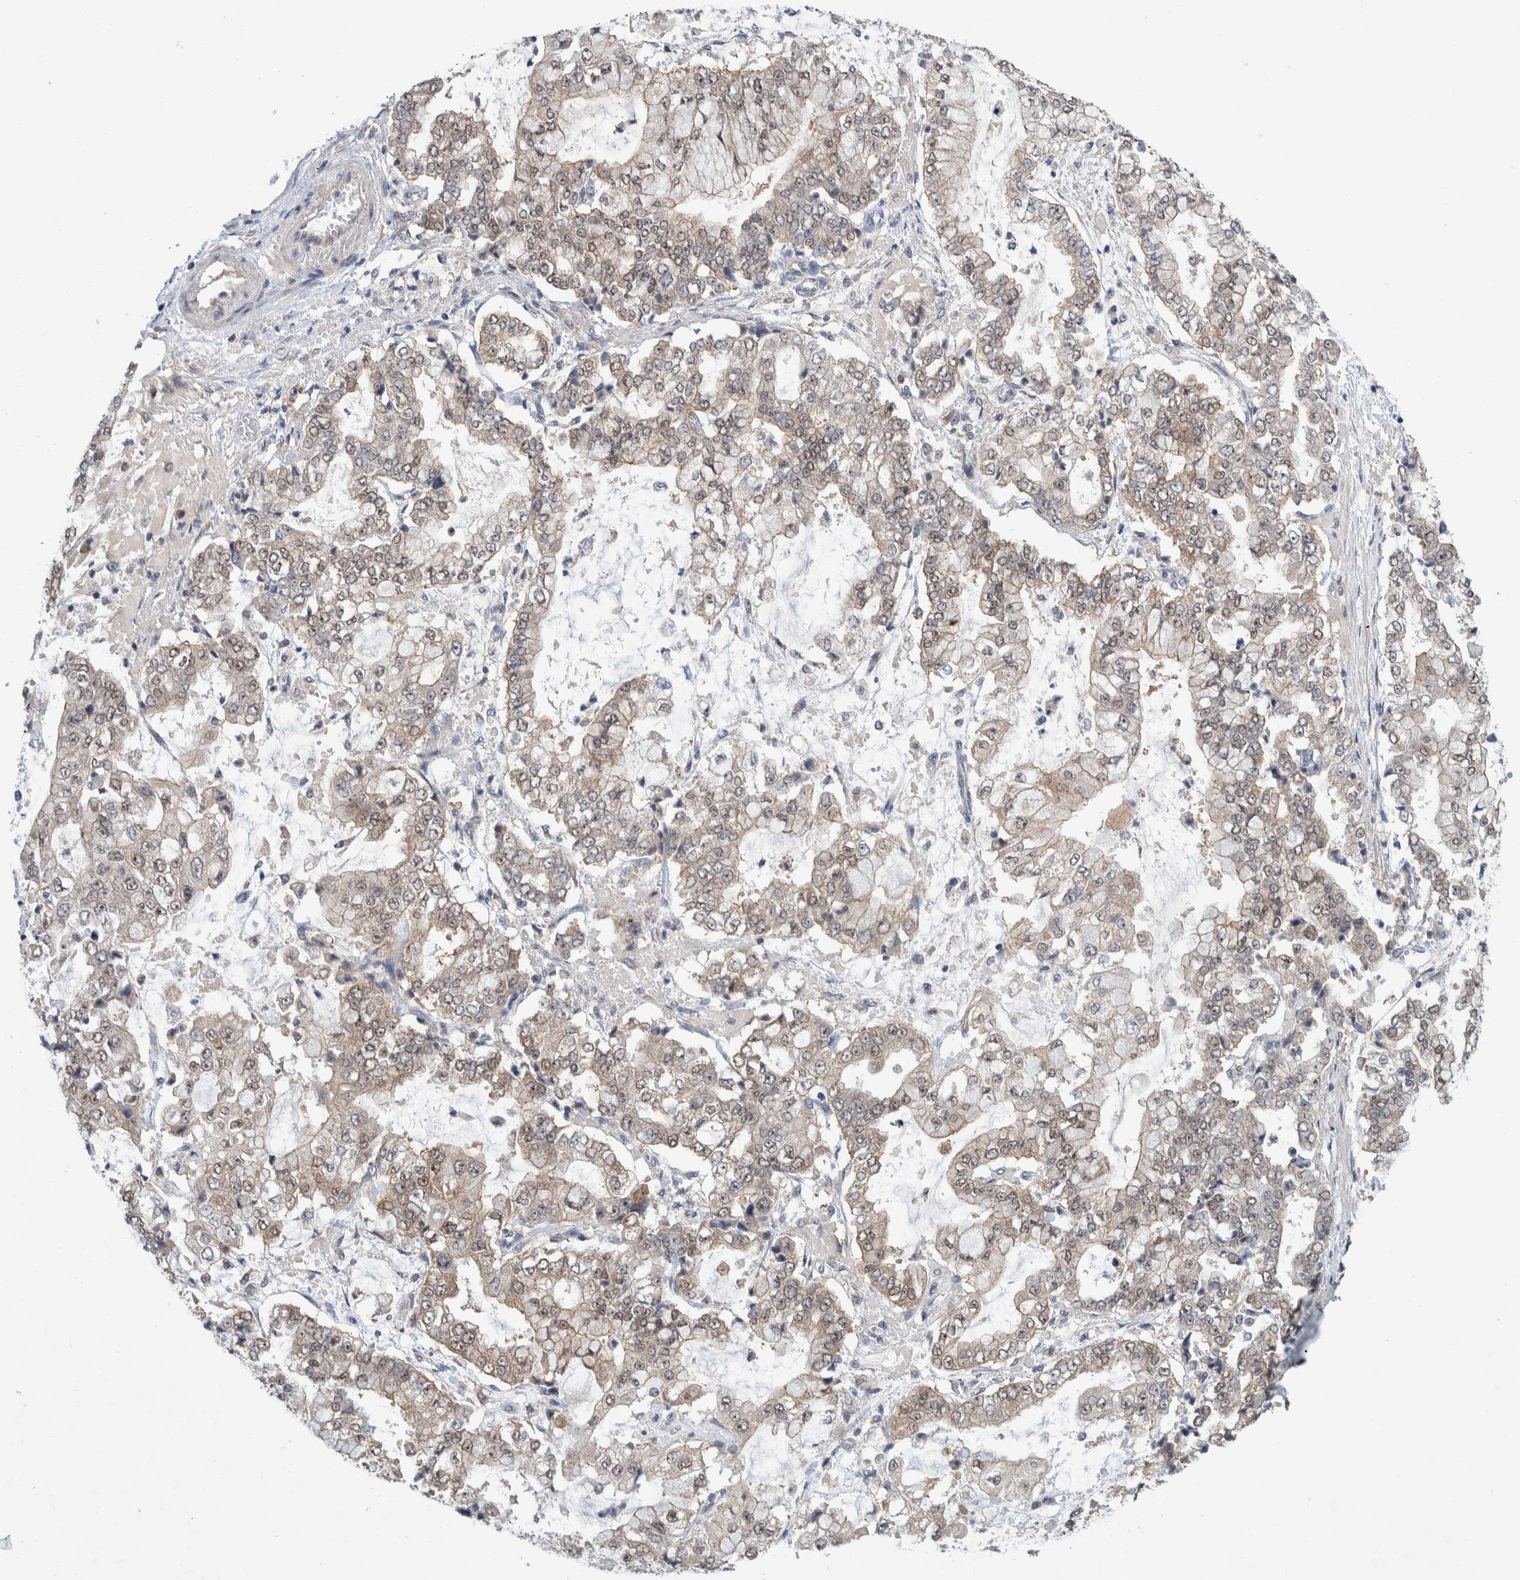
{"staining": {"intensity": "weak", "quantity": ">75%", "location": "cytoplasmic/membranous,nuclear"}, "tissue": "stomach cancer", "cell_type": "Tumor cells", "image_type": "cancer", "snomed": [{"axis": "morphology", "description": "Adenocarcinoma, NOS"}, {"axis": "topography", "description": "Stomach"}], "caption": "A low amount of weak cytoplasmic/membranous and nuclear staining is identified in about >75% of tumor cells in stomach cancer tissue.", "gene": "PLPBP", "patient": {"sex": "male", "age": 76}}